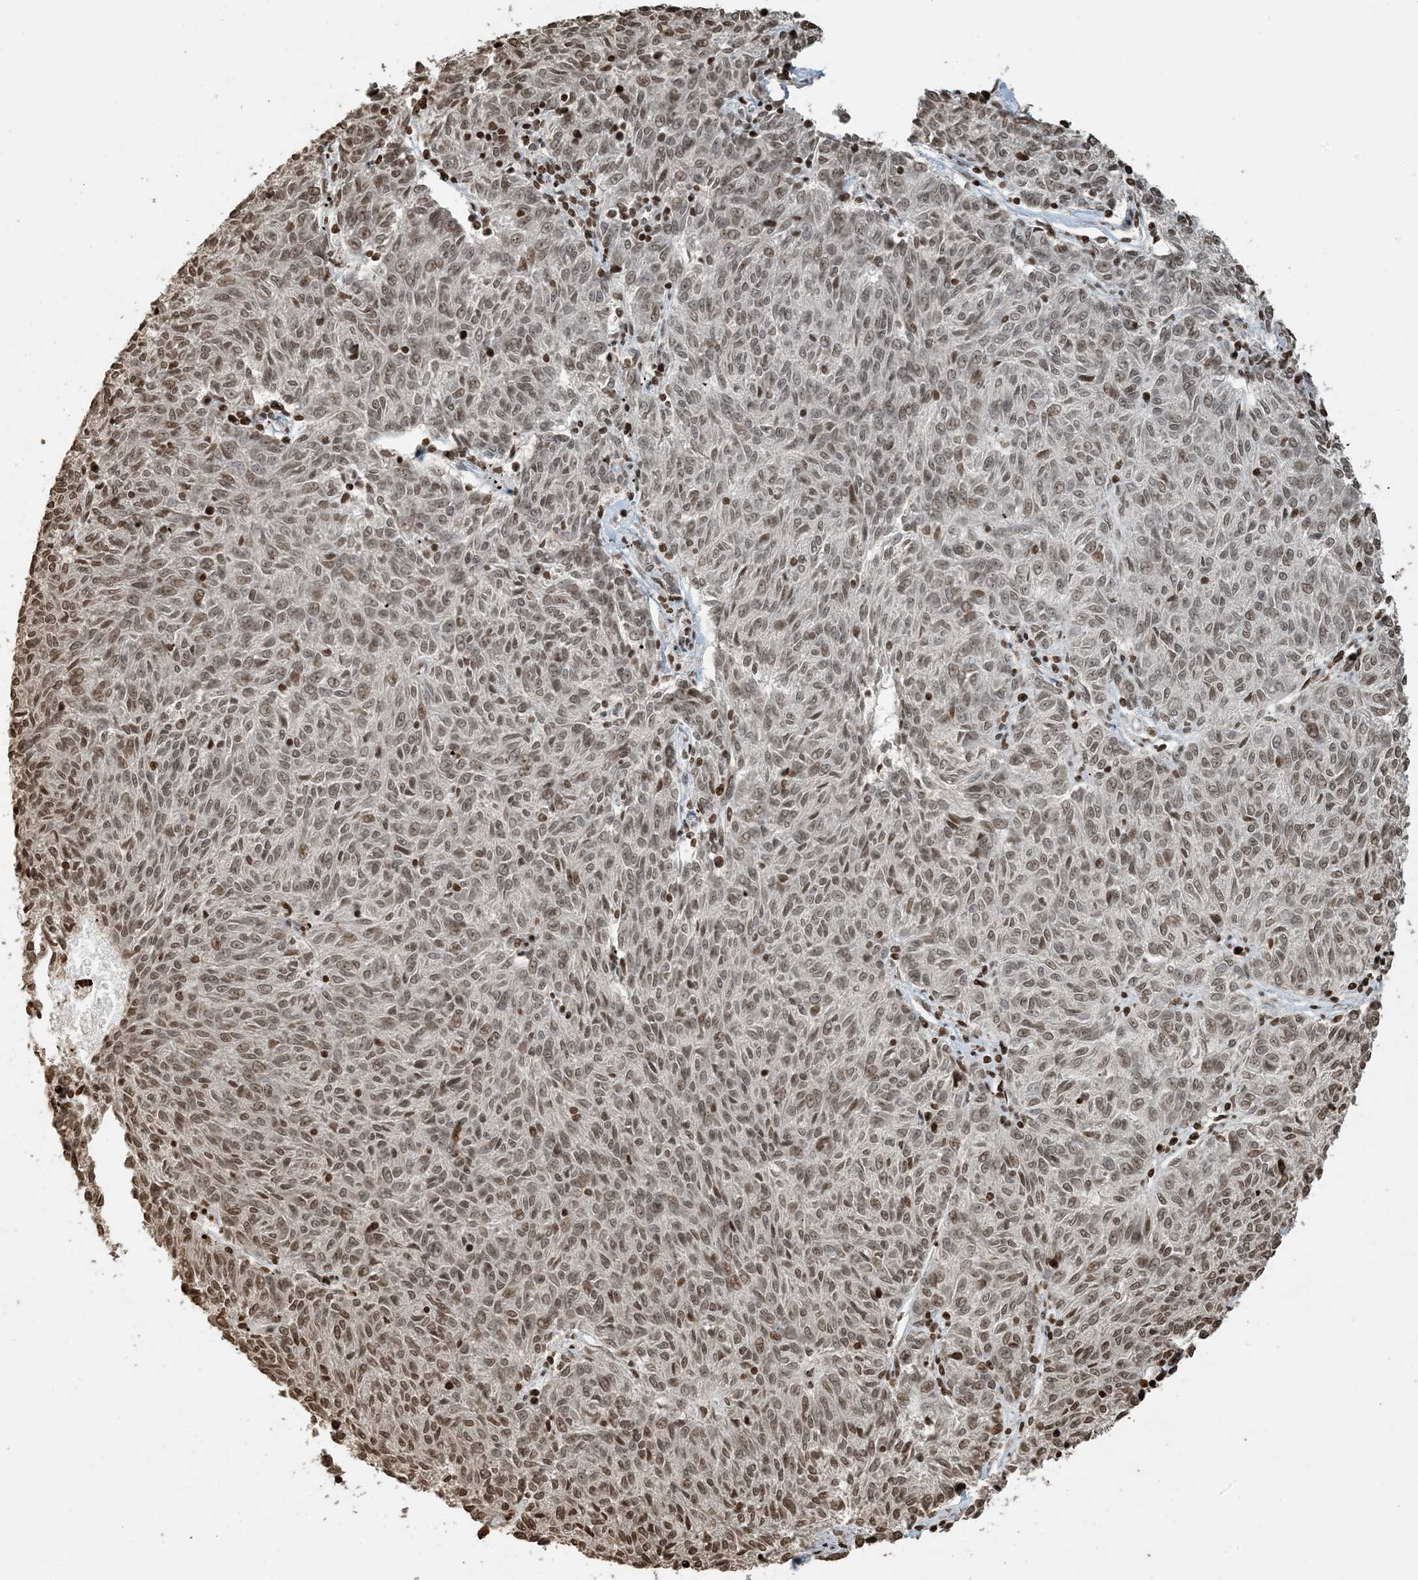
{"staining": {"intensity": "weak", "quantity": ">75%", "location": "nuclear"}, "tissue": "melanoma", "cell_type": "Tumor cells", "image_type": "cancer", "snomed": [{"axis": "morphology", "description": "Malignant melanoma, NOS"}, {"axis": "topography", "description": "Skin"}], "caption": "Immunohistochemical staining of human malignant melanoma demonstrates low levels of weak nuclear protein positivity in approximately >75% of tumor cells.", "gene": "H3-3B", "patient": {"sex": "female", "age": 72}}